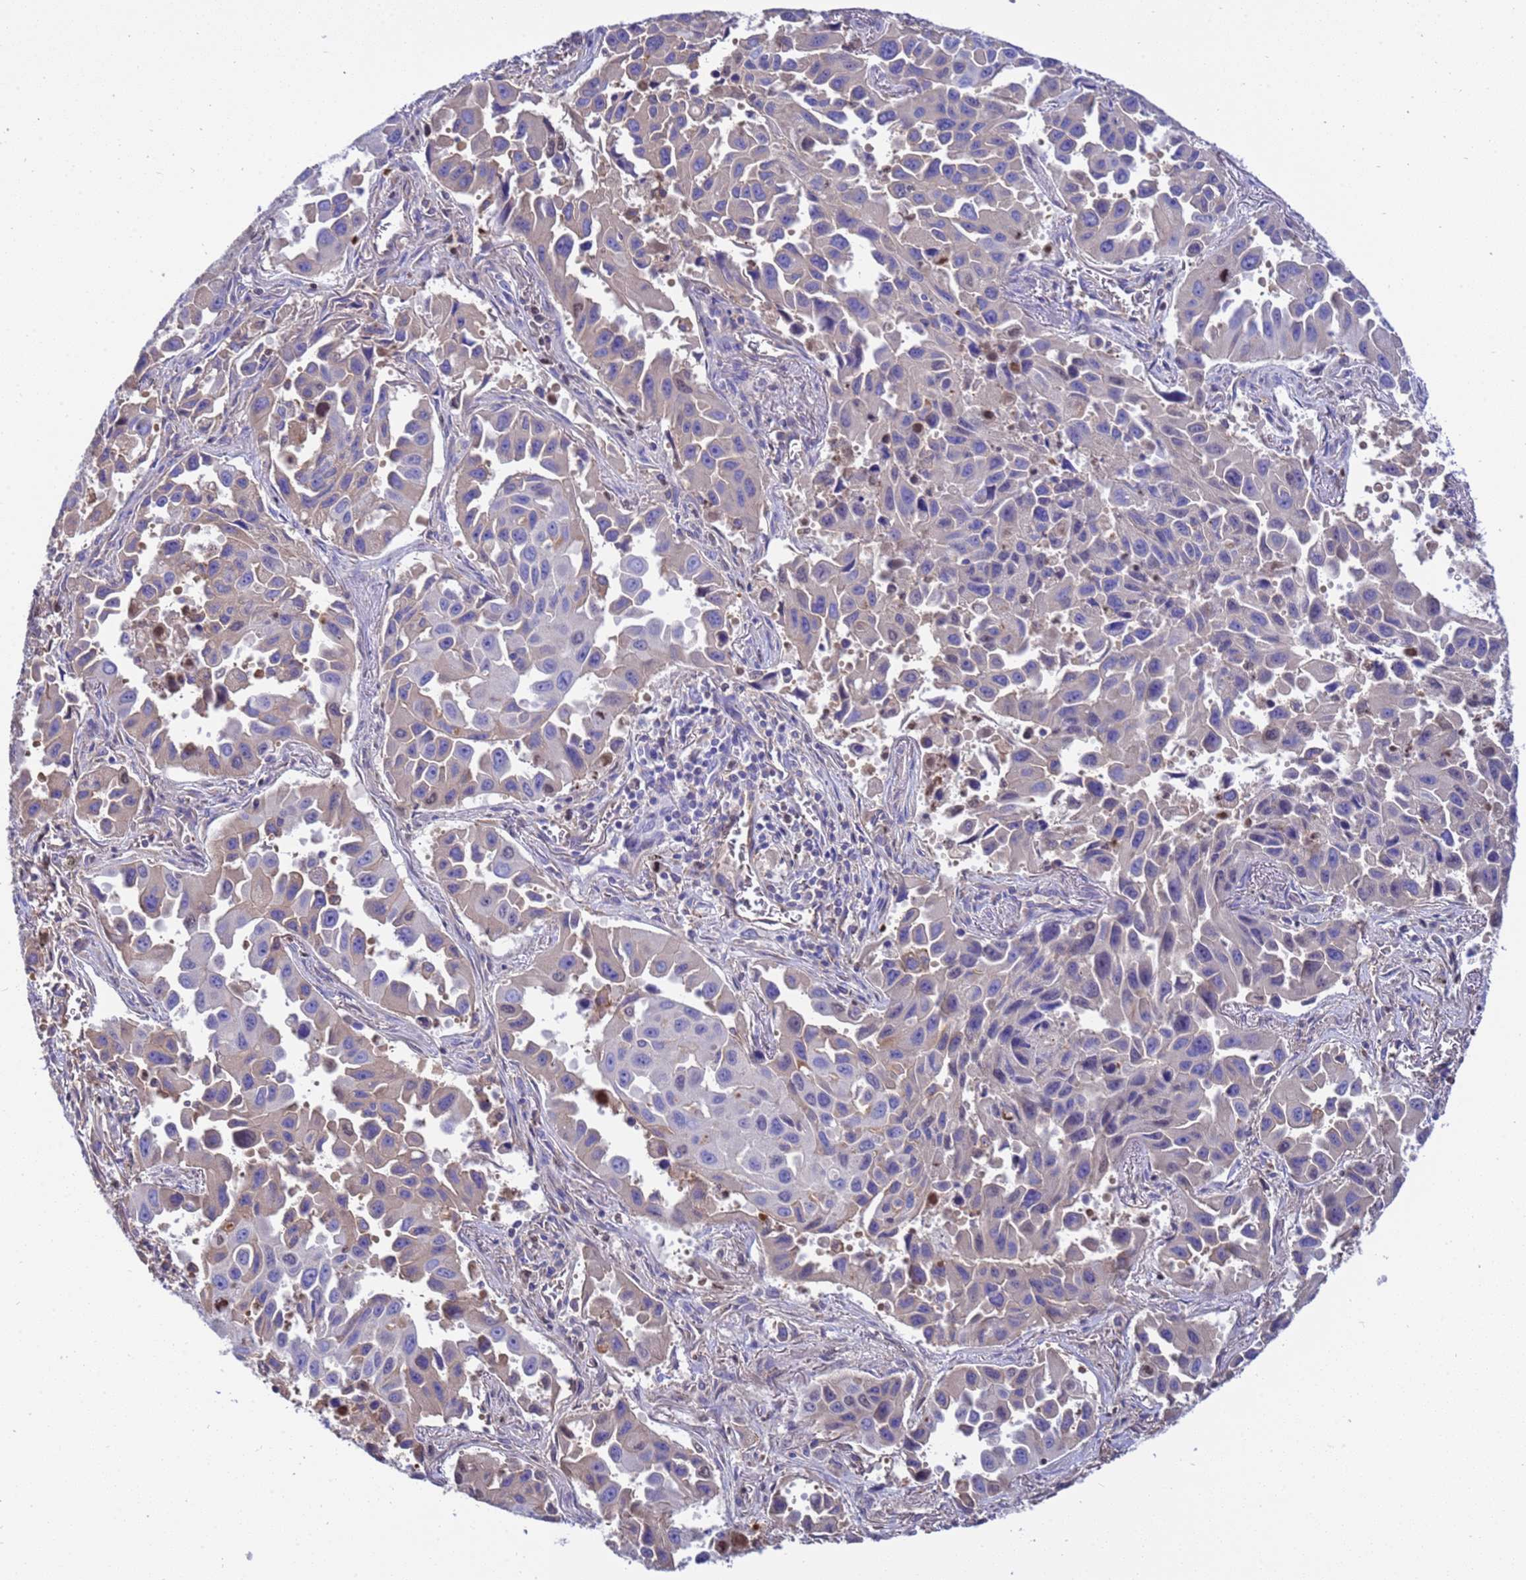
{"staining": {"intensity": "weak", "quantity": "<25%", "location": "cytoplasmic/membranous"}, "tissue": "lung cancer", "cell_type": "Tumor cells", "image_type": "cancer", "snomed": [{"axis": "morphology", "description": "Adenocarcinoma, NOS"}, {"axis": "topography", "description": "Lung"}], "caption": "A histopathology image of human lung cancer (adenocarcinoma) is negative for staining in tumor cells.", "gene": "H1-7", "patient": {"sex": "male", "age": 66}}